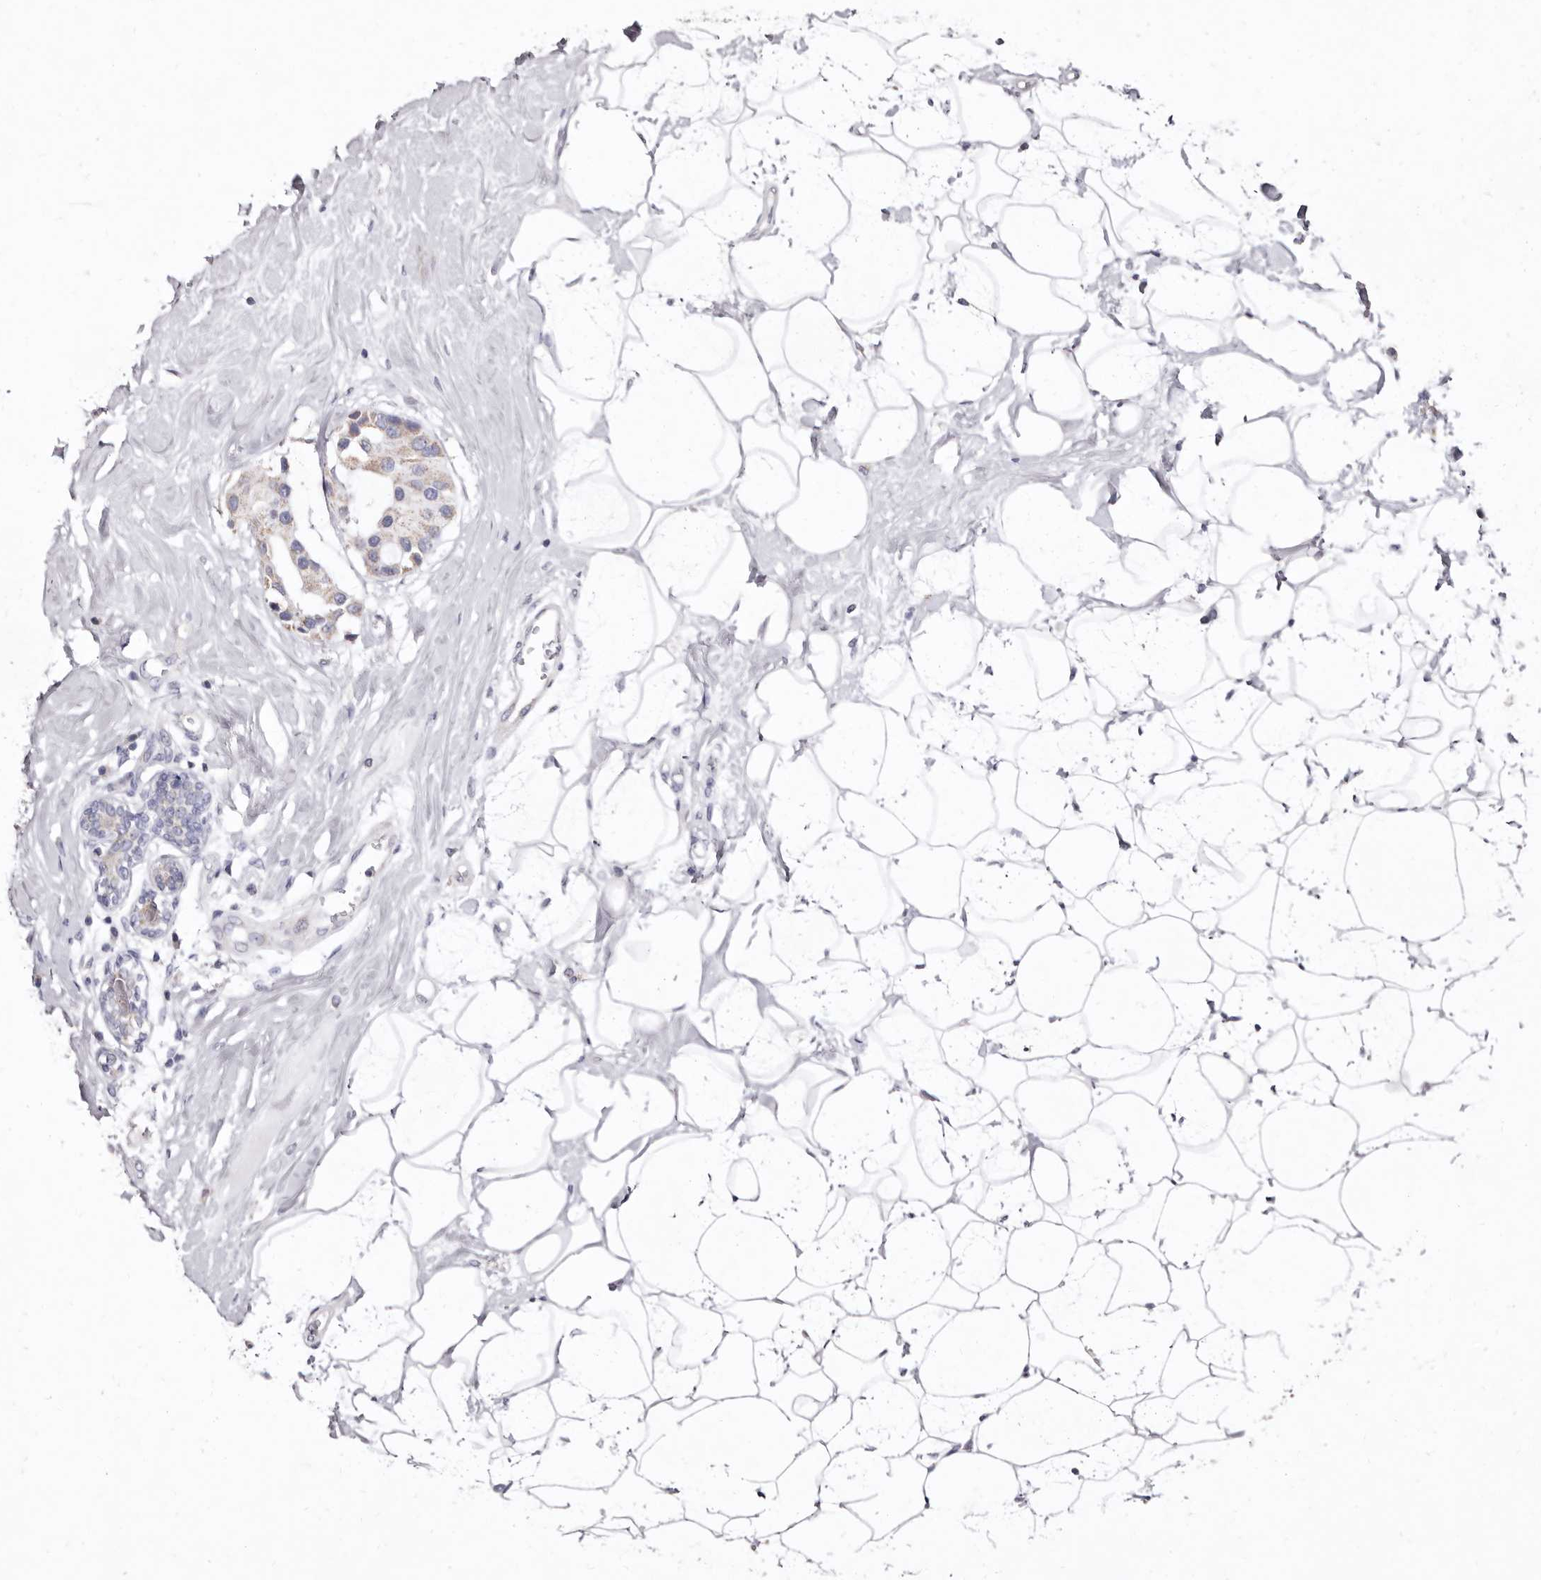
{"staining": {"intensity": "weak", "quantity": "<25%", "location": "cytoplasmic/membranous"}, "tissue": "breast cancer", "cell_type": "Tumor cells", "image_type": "cancer", "snomed": [{"axis": "morphology", "description": "Normal tissue, NOS"}, {"axis": "morphology", "description": "Duct carcinoma"}, {"axis": "topography", "description": "Breast"}], "caption": "This image is of breast cancer stained with immunohistochemistry (IHC) to label a protein in brown with the nuclei are counter-stained blue. There is no positivity in tumor cells.", "gene": "CYP2E1", "patient": {"sex": "female", "age": 39}}